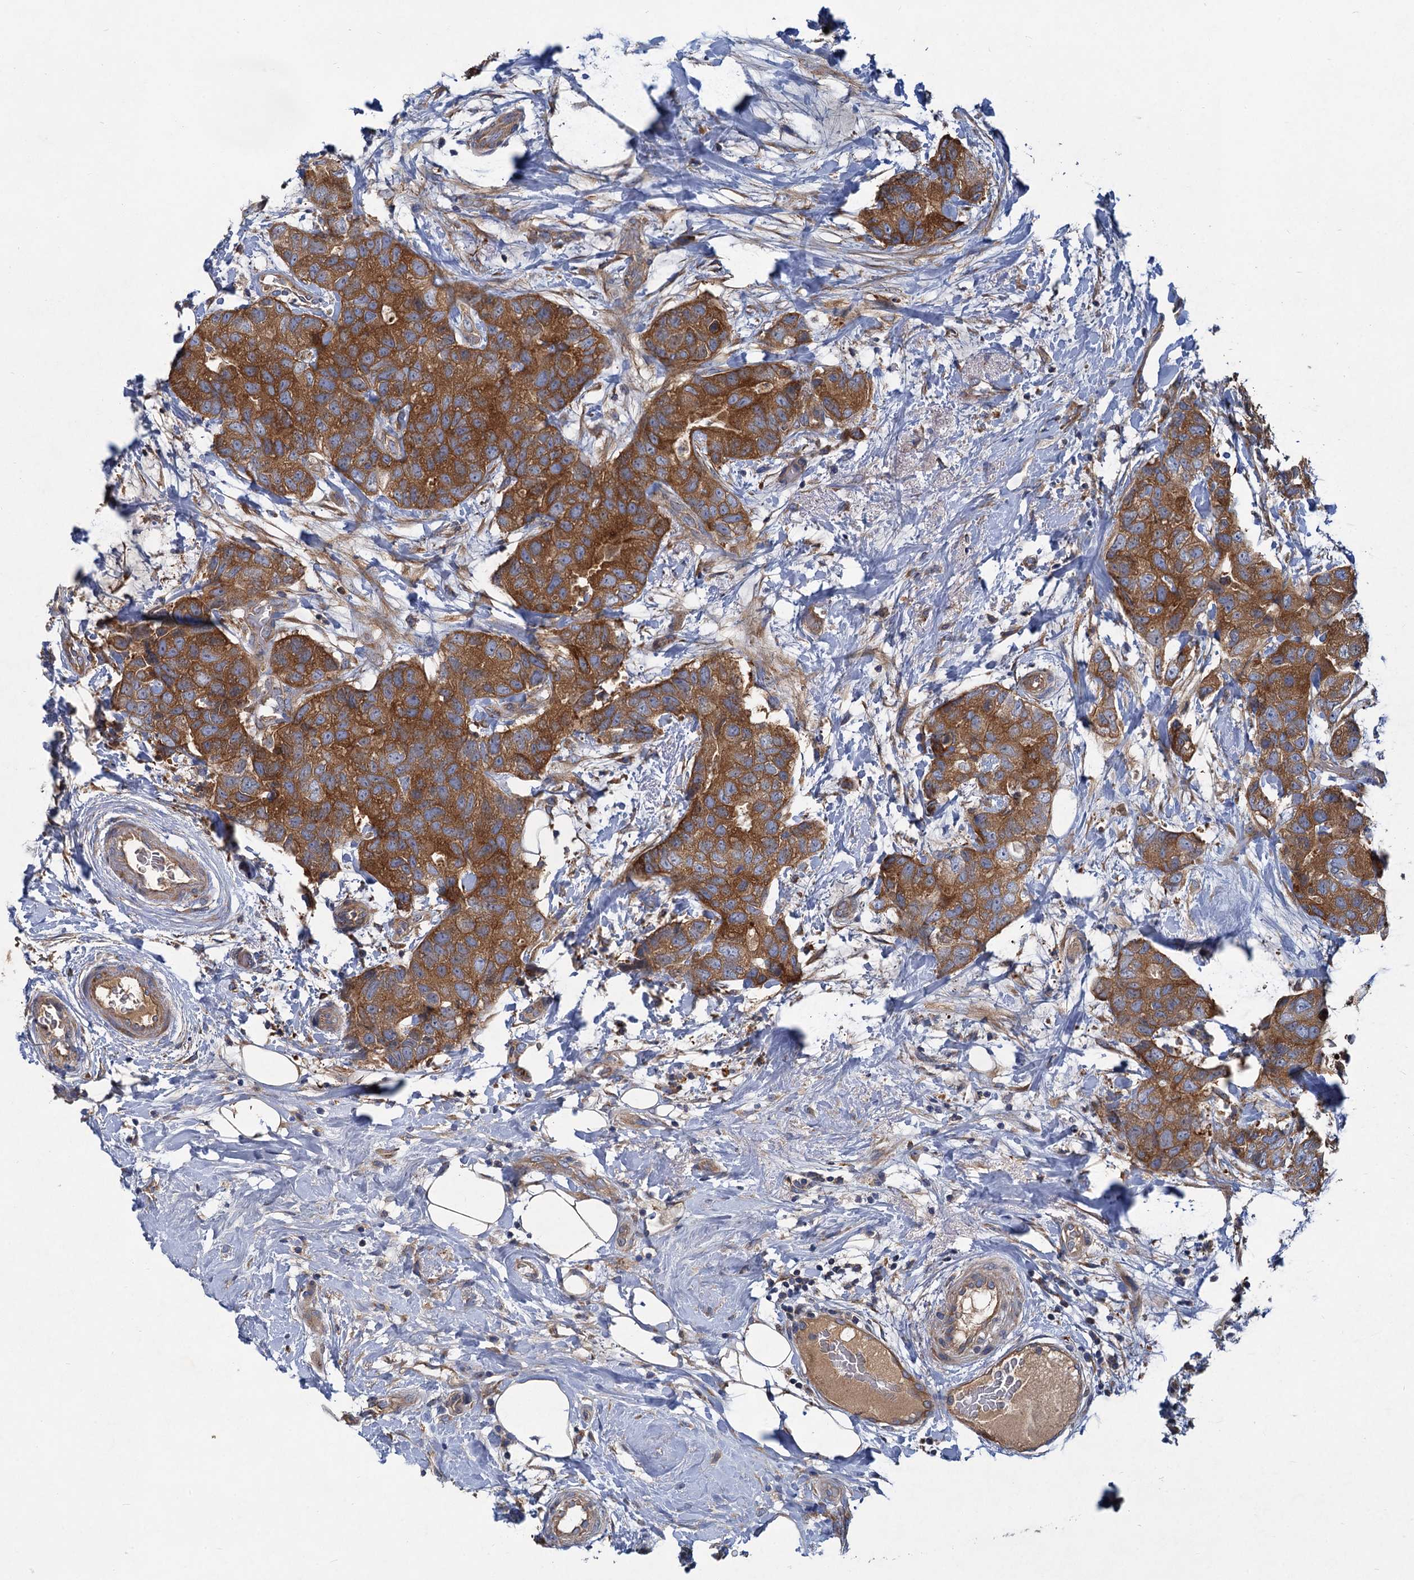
{"staining": {"intensity": "strong", "quantity": ">75%", "location": "cytoplasmic/membranous"}, "tissue": "breast cancer", "cell_type": "Tumor cells", "image_type": "cancer", "snomed": [{"axis": "morphology", "description": "Duct carcinoma"}, {"axis": "topography", "description": "Breast"}], "caption": "Immunohistochemistry (IHC) micrograph of human breast cancer (infiltrating ductal carcinoma) stained for a protein (brown), which displays high levels of strong cytoplasmic/membranous positivity in approximately >75% of tumor cells.", "gene": "ALKBH7", "patient": {"sex": "female", "age": 62}}